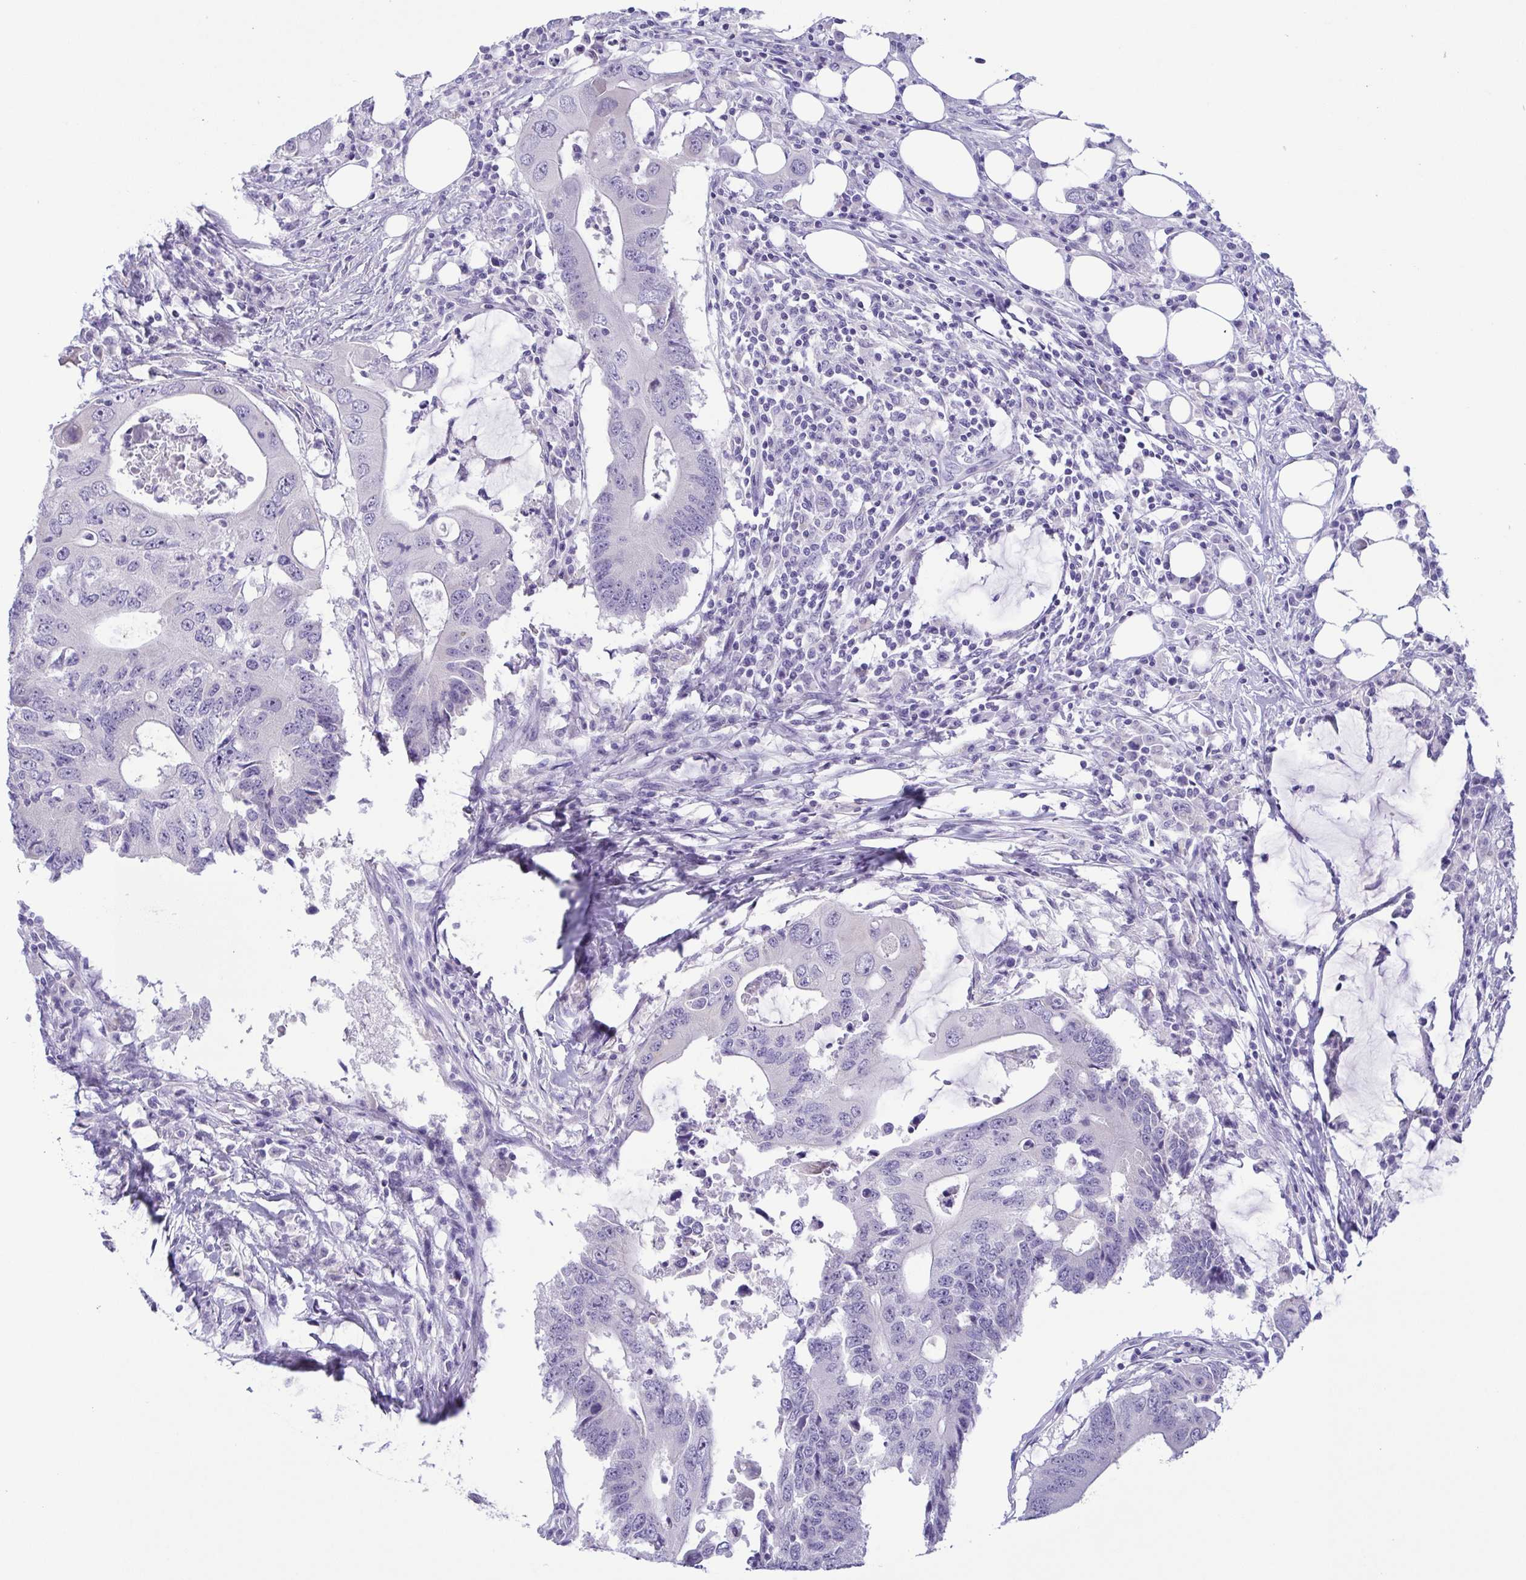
{"staining": {"intensity": "negative", "quantity": "none", "location": "none"}, "tissue": "colorectal cancer", "cell_type": "Tumor cells", "image_type": "cancer", "snomed": [{"axis": "morphology", "description": "Adenocarcinoma, NOS"}, {"axis": "topography", "description": "Colon"}], "caption": "The micrograph reveals no staining of tumor cells in colorectal adenocarcinoma.", "gene": "MYL7", "patient": {"sex": "male", "age": 71}}